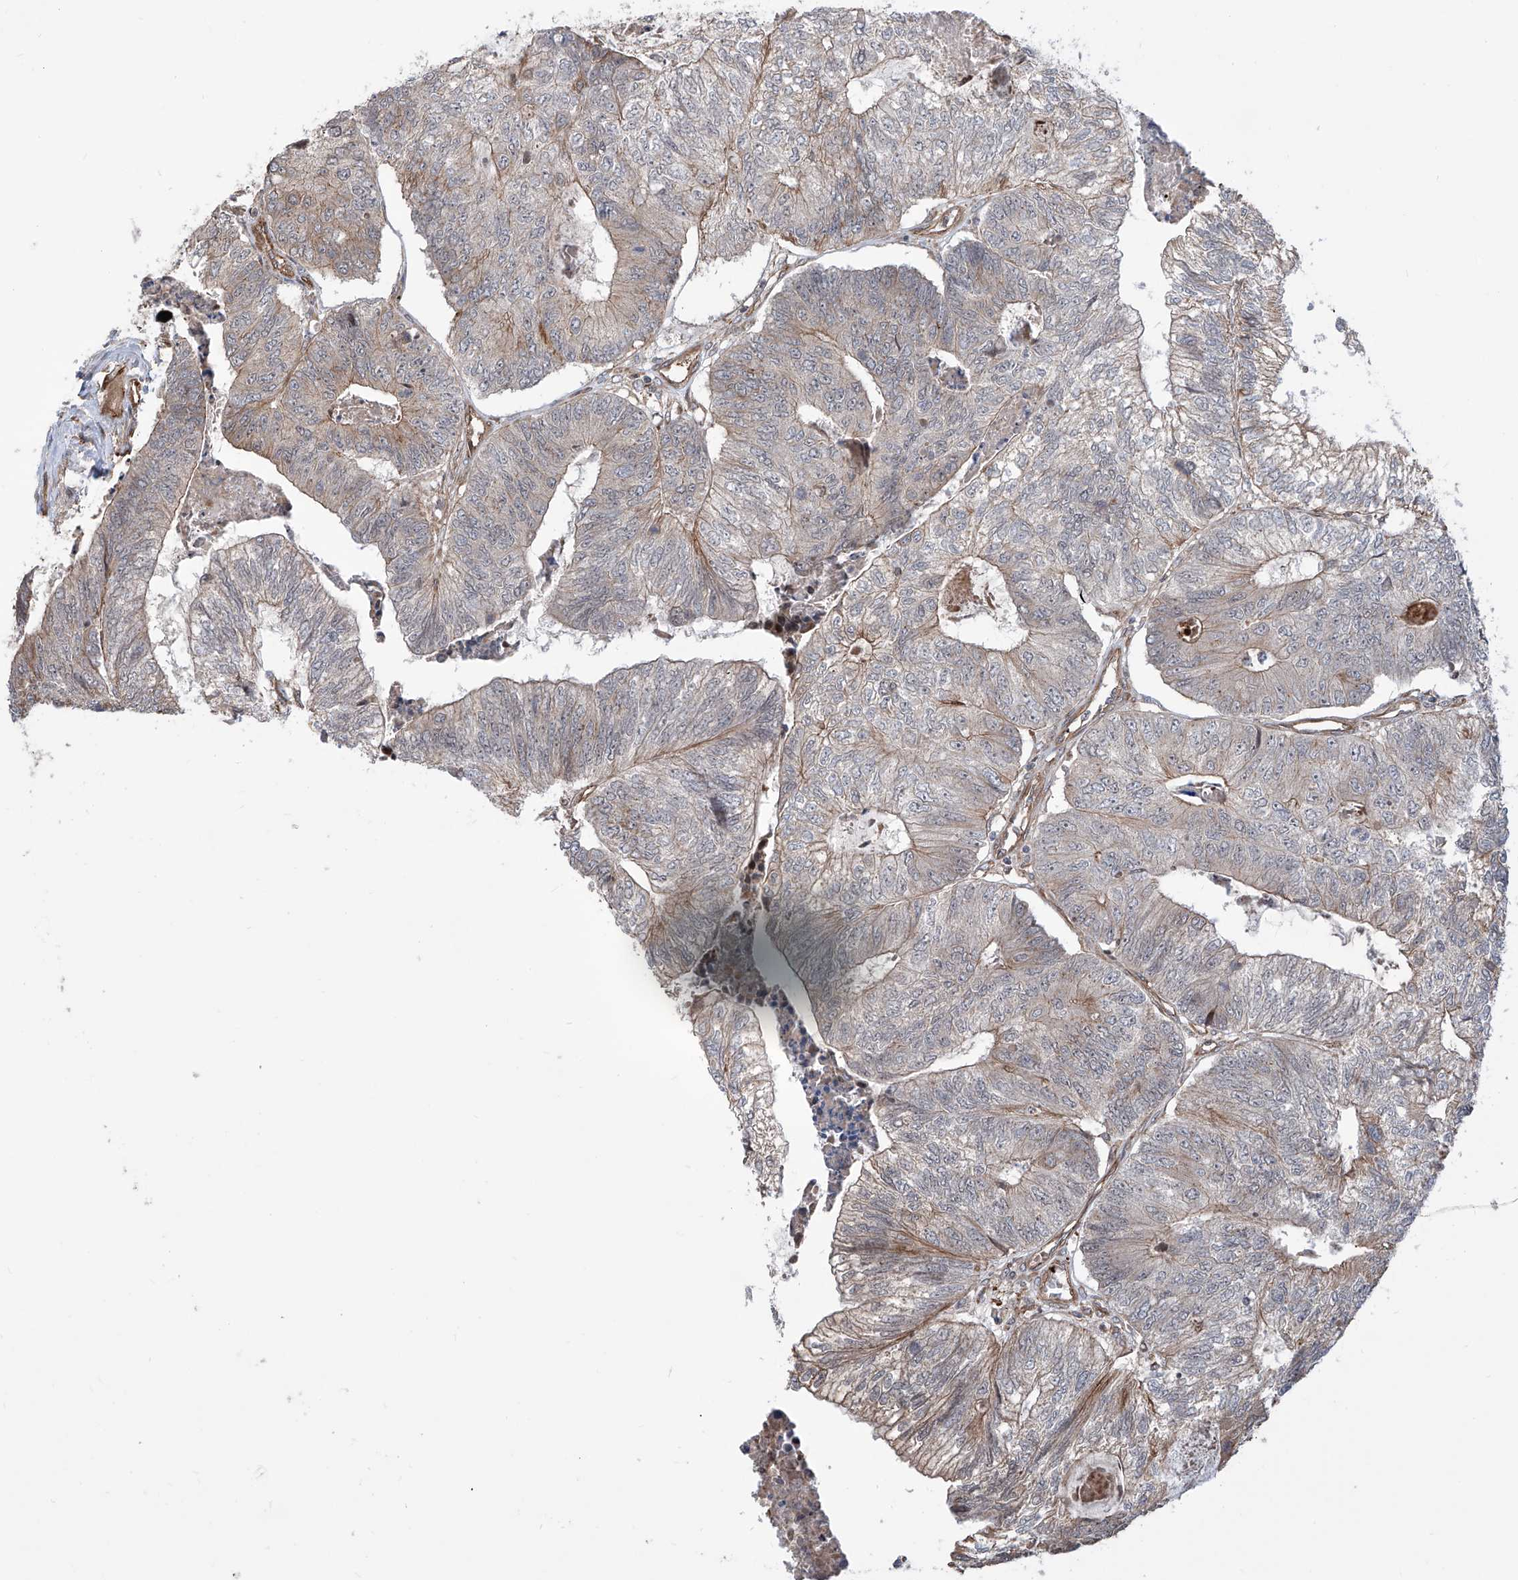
{"staining": {"intensity": "weak", "quantity": "25%-75%", "location": "cytoplasmic/membranous"}, "tissue": "colorectal cancer", "cell_type": "Tumor cells", "image_type": "cancer", "snomed": [{"axis": "morphology", "description": "Adenocarcinoma, NOS"}, {"axis": "topography", "description": "Colon"}], "caption": "This is an image of IHC staining of colorectal adenocarcinoma, which shows weak staining in the cytoplasmic/membranous of tumor cells.", "gene": "APAF1", "patient": {"sex": "female", "age": 67}}